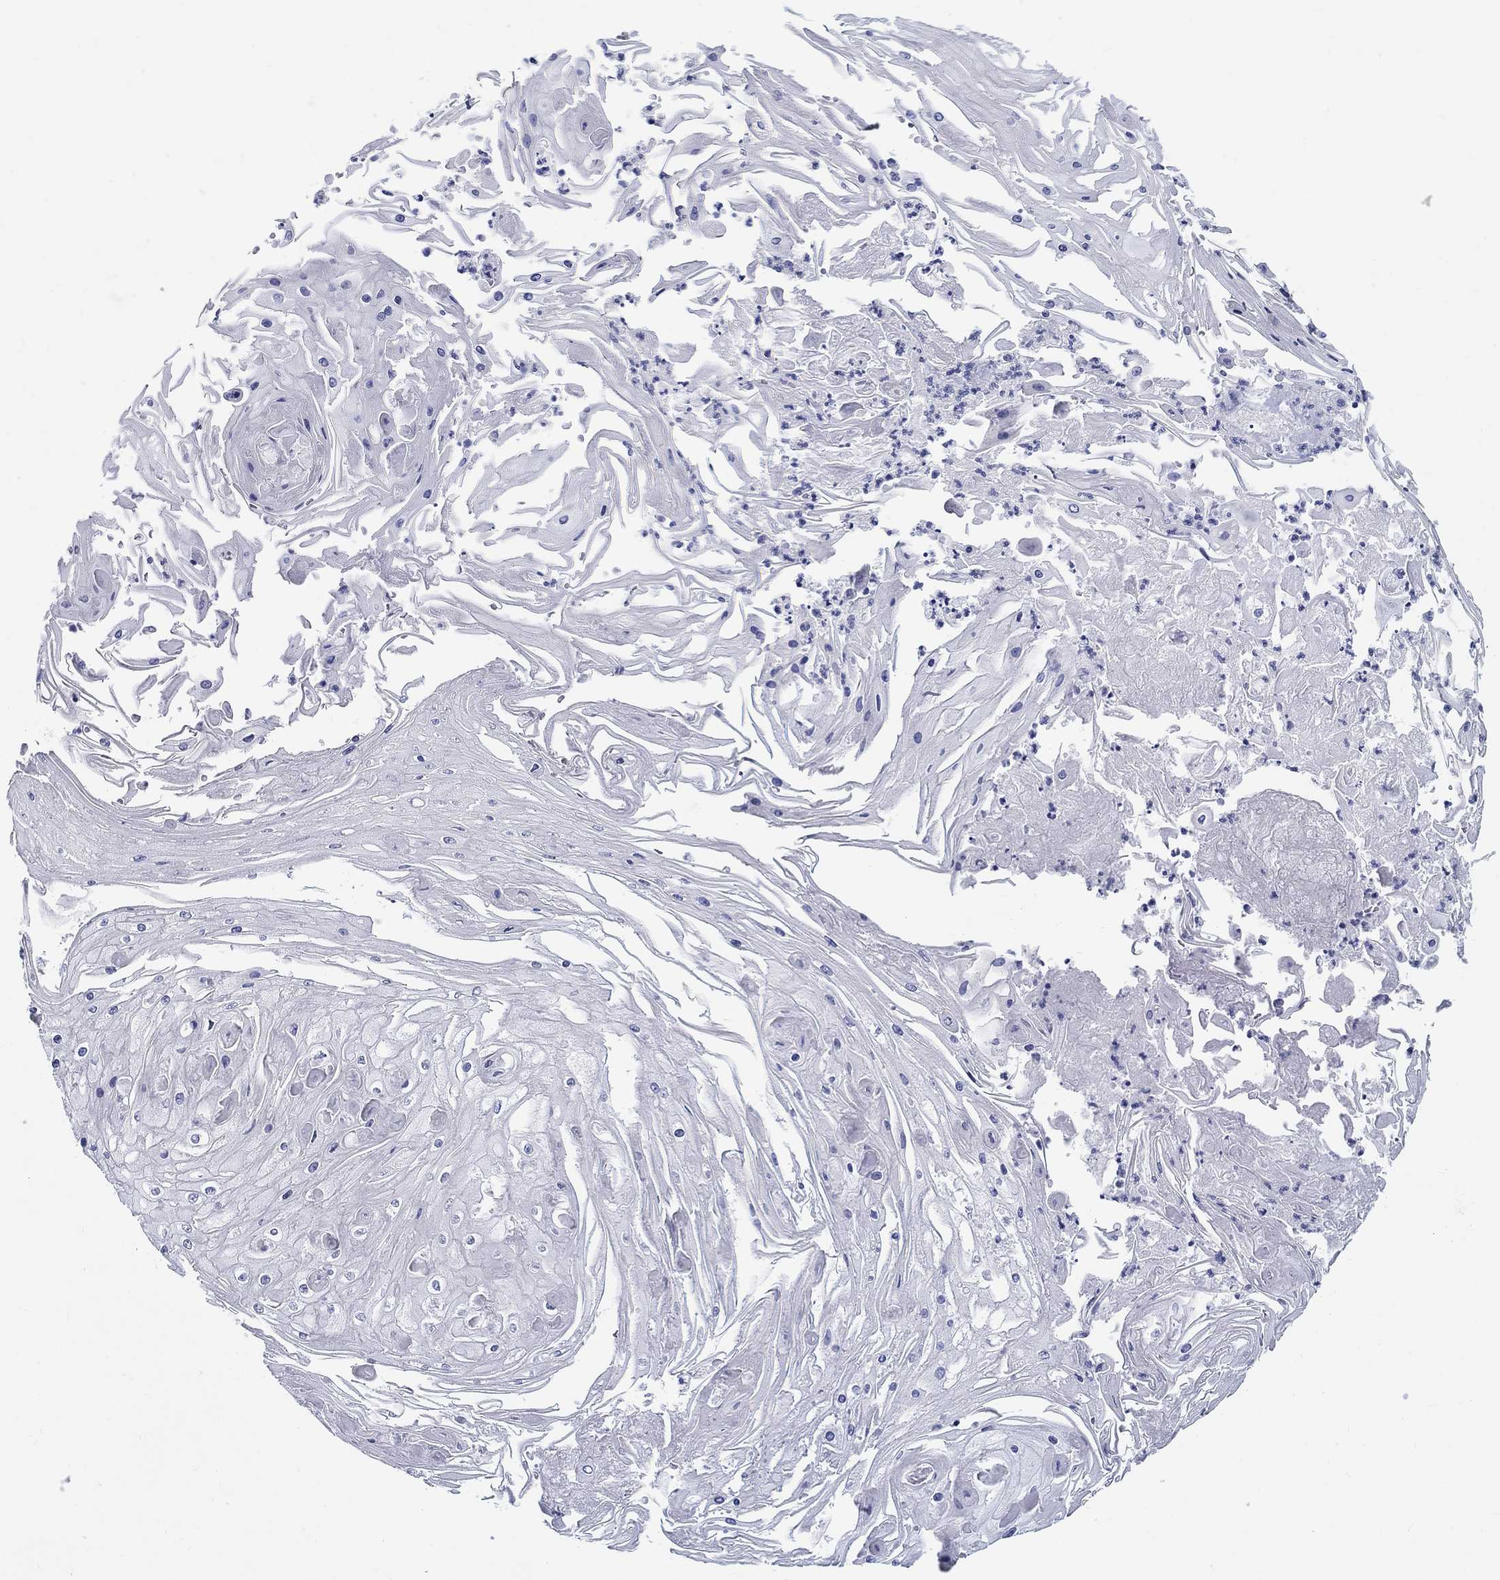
{"staining": {"intensity": "negative", "quantity": "none", "location": "none"}, "tissue": "skin cancer", "cell_type": "Tumor cells", "image_type": "cancer", "snomed": [{"axis": "morphology", "description": "Squamous cell carcinoma, NOS"}, {"axis": "topography", "description": "Skin"}], "caption": "Immunohistochemistry (IHC) image of neoplastic tissue: skin cancer (squamous cell carcinoma) stained with DAB shows no significant protein expression in tumor cells.", "gene": "CRYGS", "patient": {"sex": "male", "age": 70}}